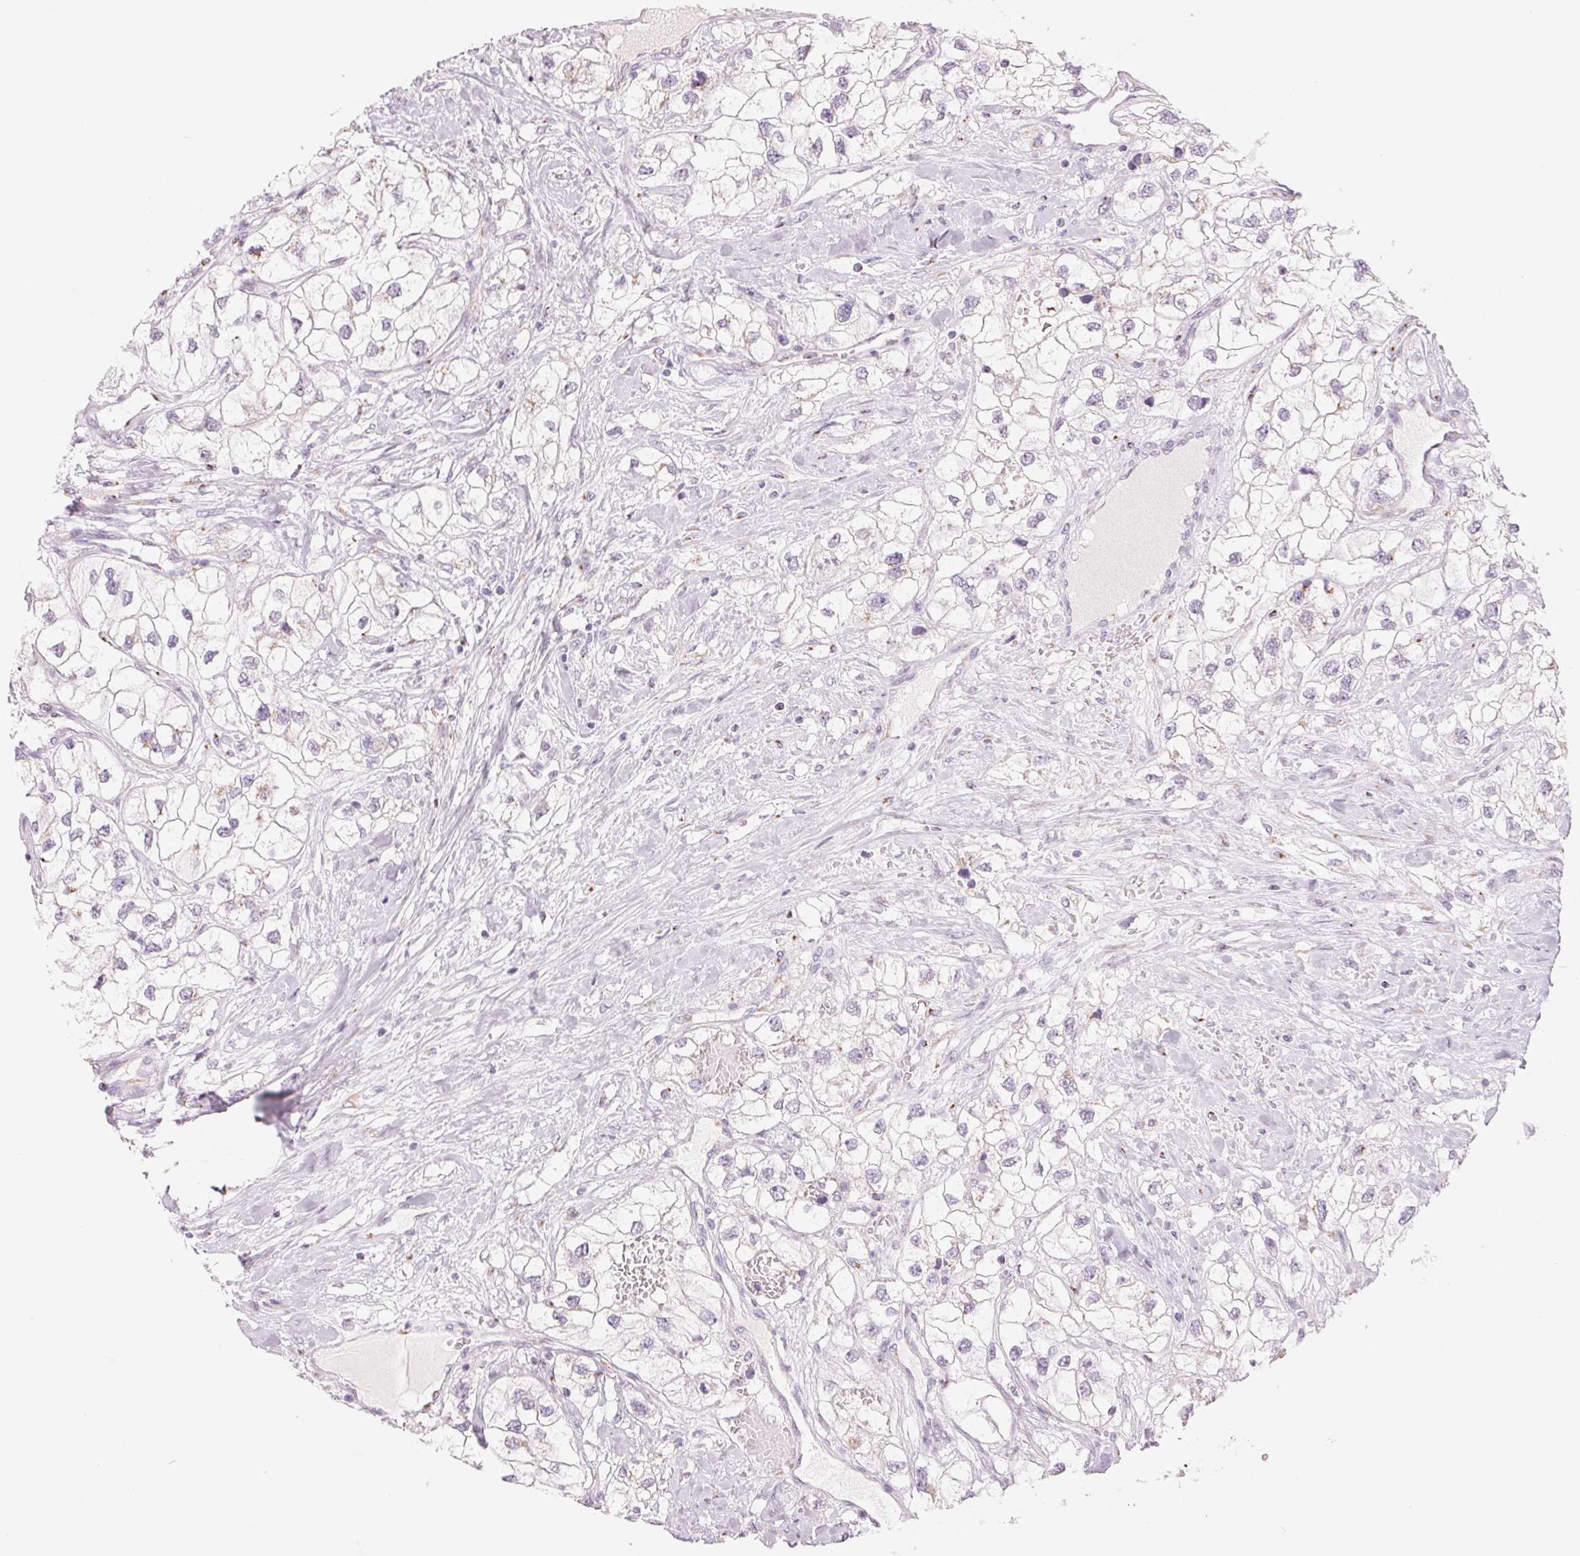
{"staining": {"intensity": "negative", "quantity": "none", "location": "none"}, "tissue": "renal cancer", "cell_type": "Tumor cells", "image_type": "cancer", "snomed": [{"axis": "morphology", "description": "Adenocarcinoma, NOS"}, {"axis": "topography", "description": "Kidney"}], "caption": "Immunohistochemistry image of neoplastic tissue: renal adenocarcinoma stained with DAB (3,3'-diaminobenzidine) exhibits no significant protein expression in tumor cells.", "gene": "GALNT7", "patient": {"sex": "male", "age": 59}}